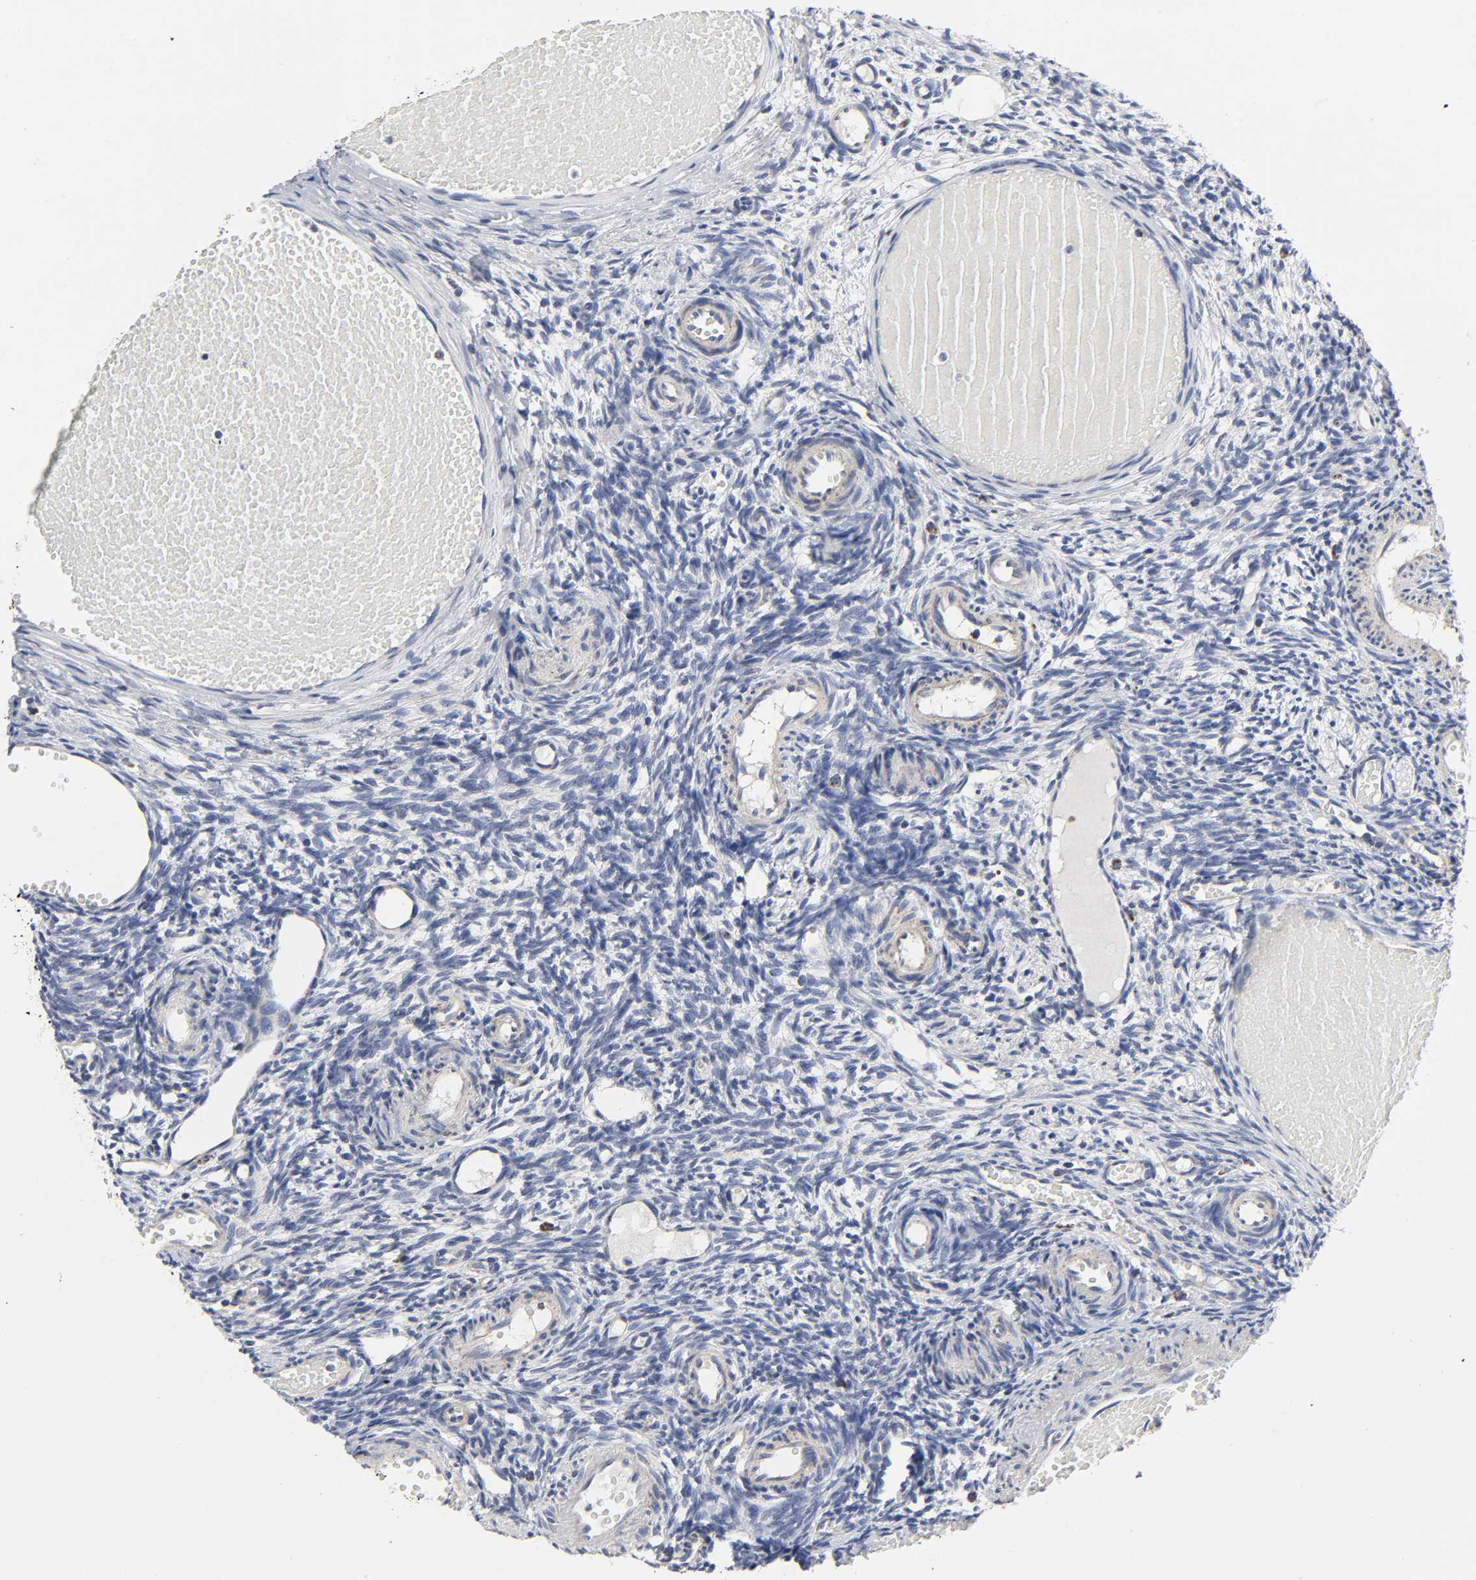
{"staining": {"intensity": "weak", "quantity": "<25%", "location": "cytoplasmic/membranous"}, "tissue": "ovary", "cell_type": "Follicle cells", "image_type": "normal", "snomed": [{"axis": "morphology", "description": "Normal tissue, NOS"}, {"axis": "topography", "description": "Ovary"}], "caption": "An image of ovary stained for a protein demonstrates no brown staining in follicle cells. (Brightfield microscopy of DAB (3,3'-diaminobenzidine) immunohistochemistry at high magnification).", "gene": "AOPEP", "patient": {"sex": "female", "age": 35}}